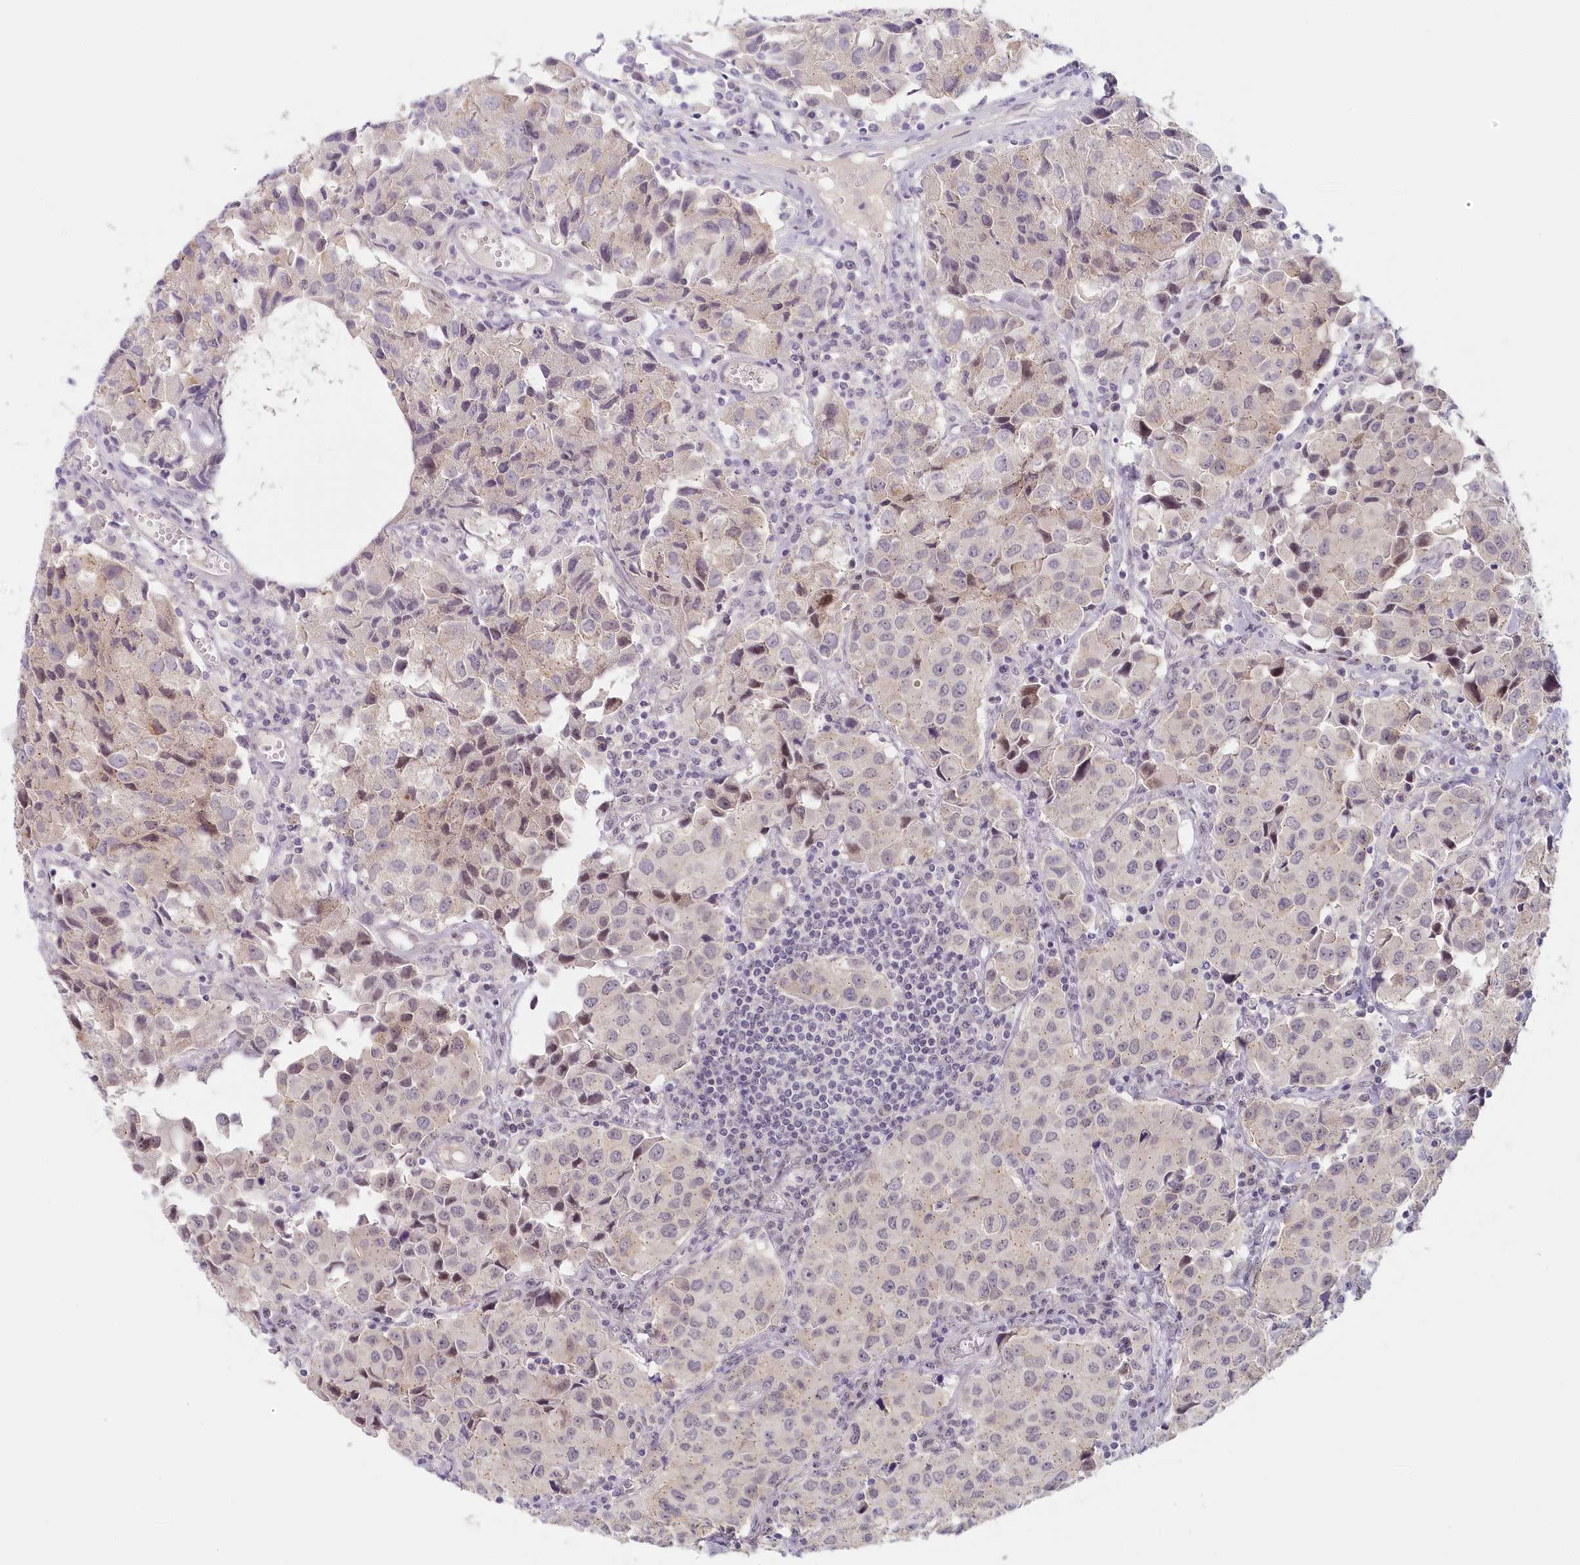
{"staining": {"intensity": "negative", "quantity": "none", "location": "none"}, "tissue": "urothelial cancer", "cell_type": "Tumor cells", "image_type": "cancer", "snomed": [{"axis": "morphology", "description": "Urothelial carcinoma, High grade"}, {"axis": "topography", "description": "Urinary bladder"}], "caption": "Urothelial cancer was stained to show a protein in brown. There is no significant staining in tumor cells. (DAB (3,3'-diaminobenzidine) immunohistochemistry (IHC), high magnification).", "gene": "SEC31B", "patient": {"sex": "female", "age": 75}}